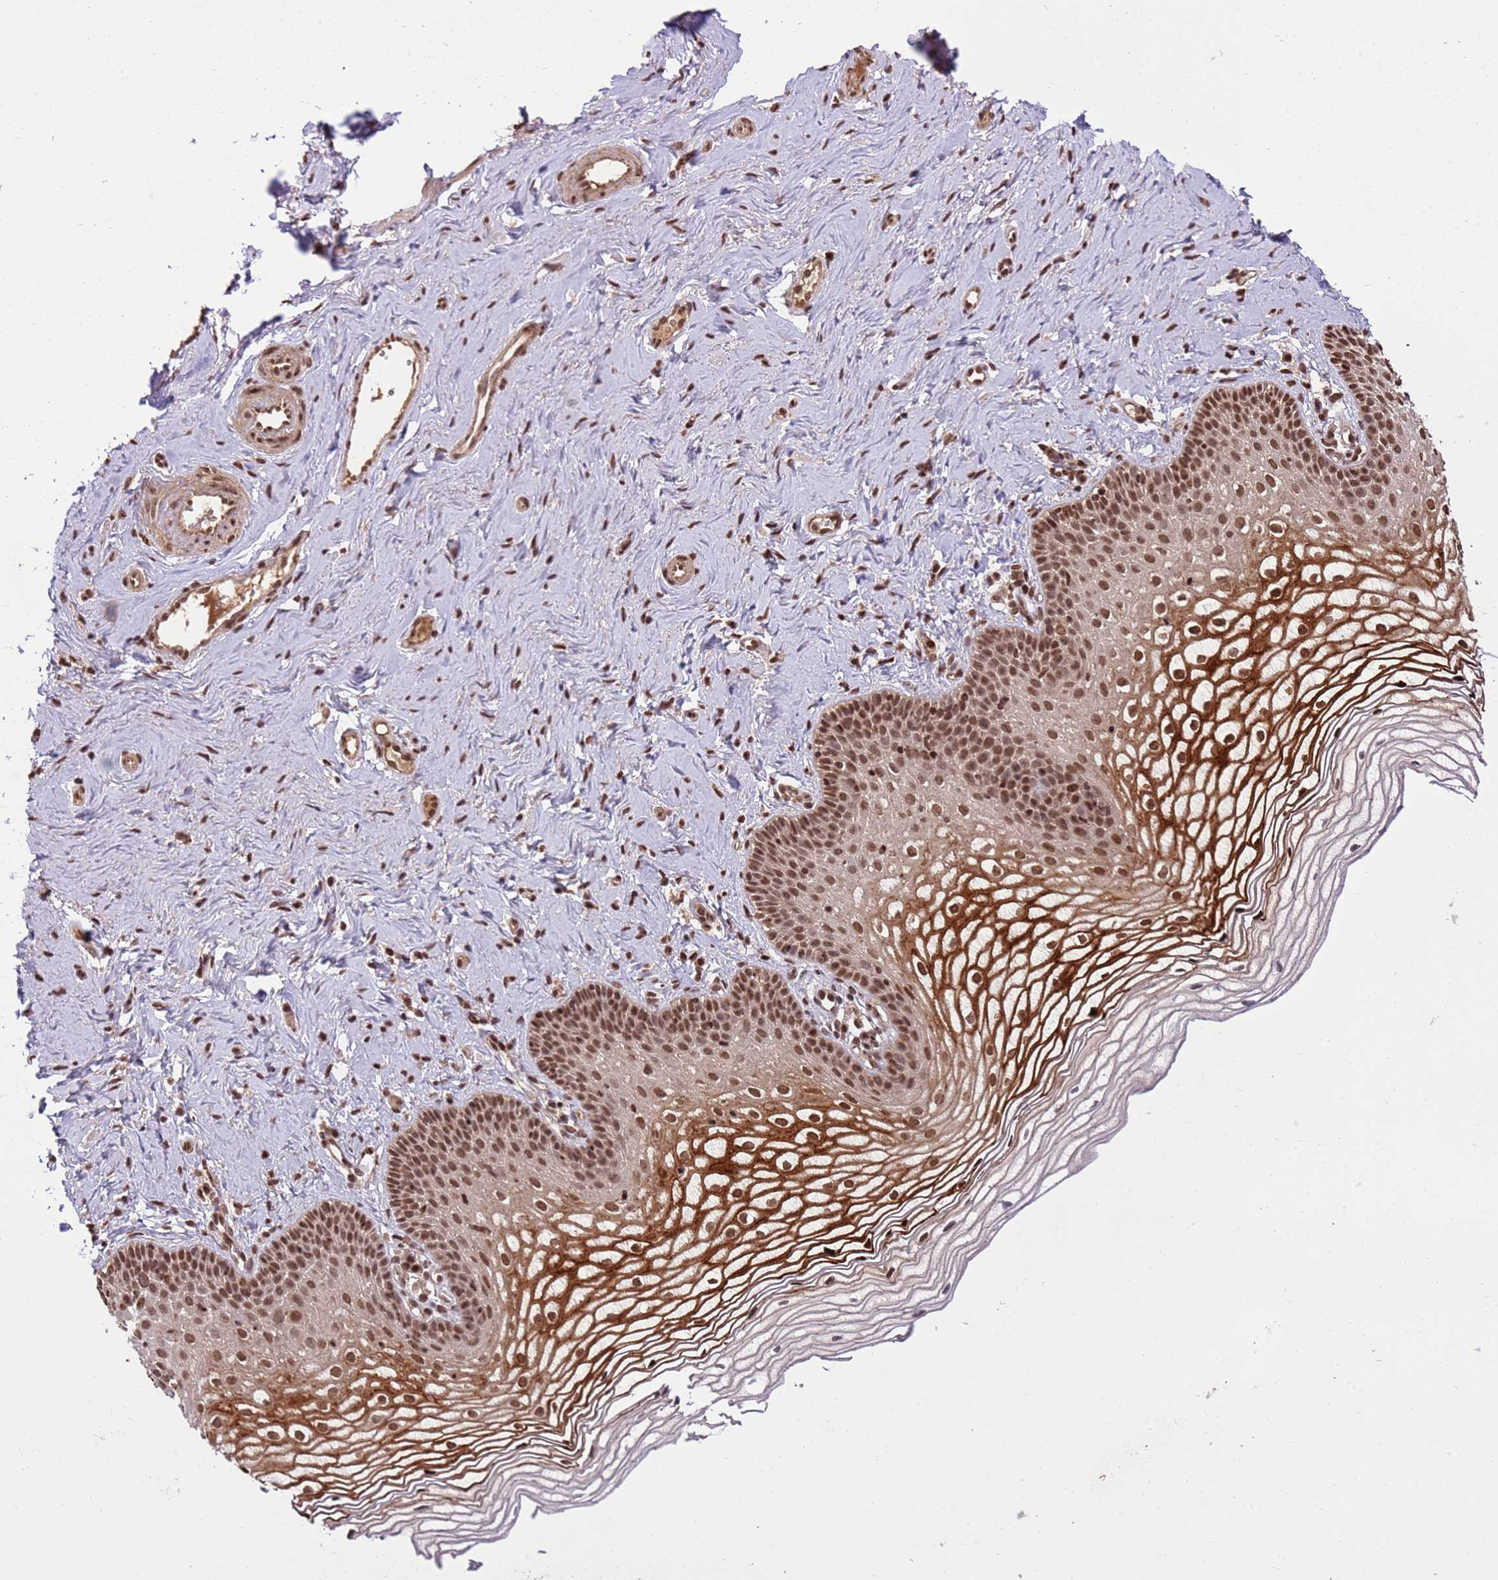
{"staining": {"intensity": "strong", "quantity": ">75%", "location": "cytoplasmic/membranous,nuclear"}, "tissue": "vagina", "cell_type": "Squamous epithelial cells", "image_type": "normal", "snomed": [{"axis": "morphology", "description": "Normal tissue, NOS"}, {"axis": "topography", "description": "Vagina"}], "caption": "Immunohistochemistry (DAB) staining of unremarkable vagina demonstrates strong cytoplasmic/membranous,nuclear protein staining in about >75% of squamous epithelial cells. Using DAB (brown) and hematoxylin (blue) stains, captured at high magnification using brightfield microscopy.", "gene": "ZBTB12", "patient": {"sex": "female", "age": 56}}